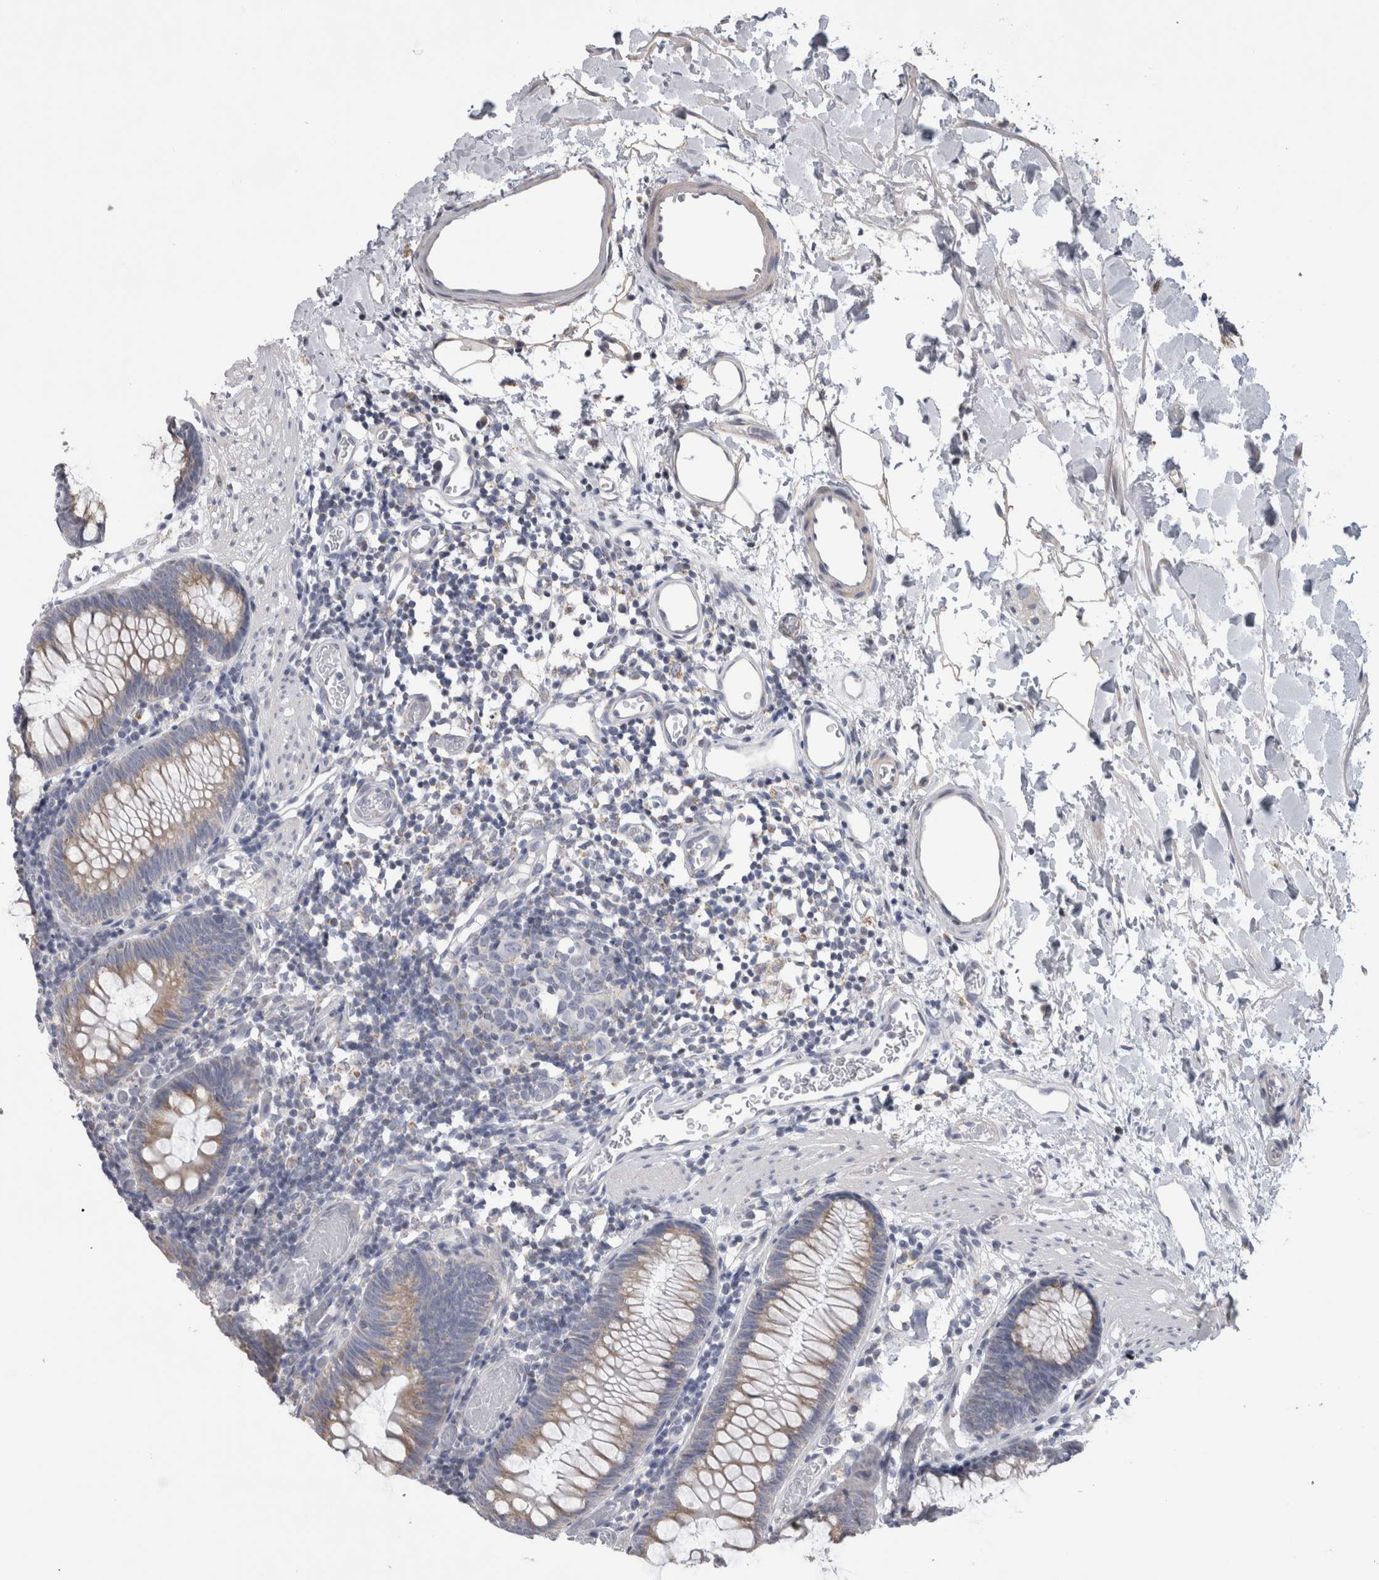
{"staining": {"intensity": "negative", "quantity": "none", "location": "none"}, "tissue": "colon", "cell_type": "Endothelial cells", "image_type": "normal", "snomed": [{"axis": "morphology", "description": "Normal tissue, NOS"}, {"axis": "topography", "description": "Colon"}], "caption": "A high-resolution micrograph shows immunohistochemistry staining of benign colon, which reveals no significant expression in endothelial cells.", "gene": "DHRS4", "patient": {"sex": "male", "age": 14}}